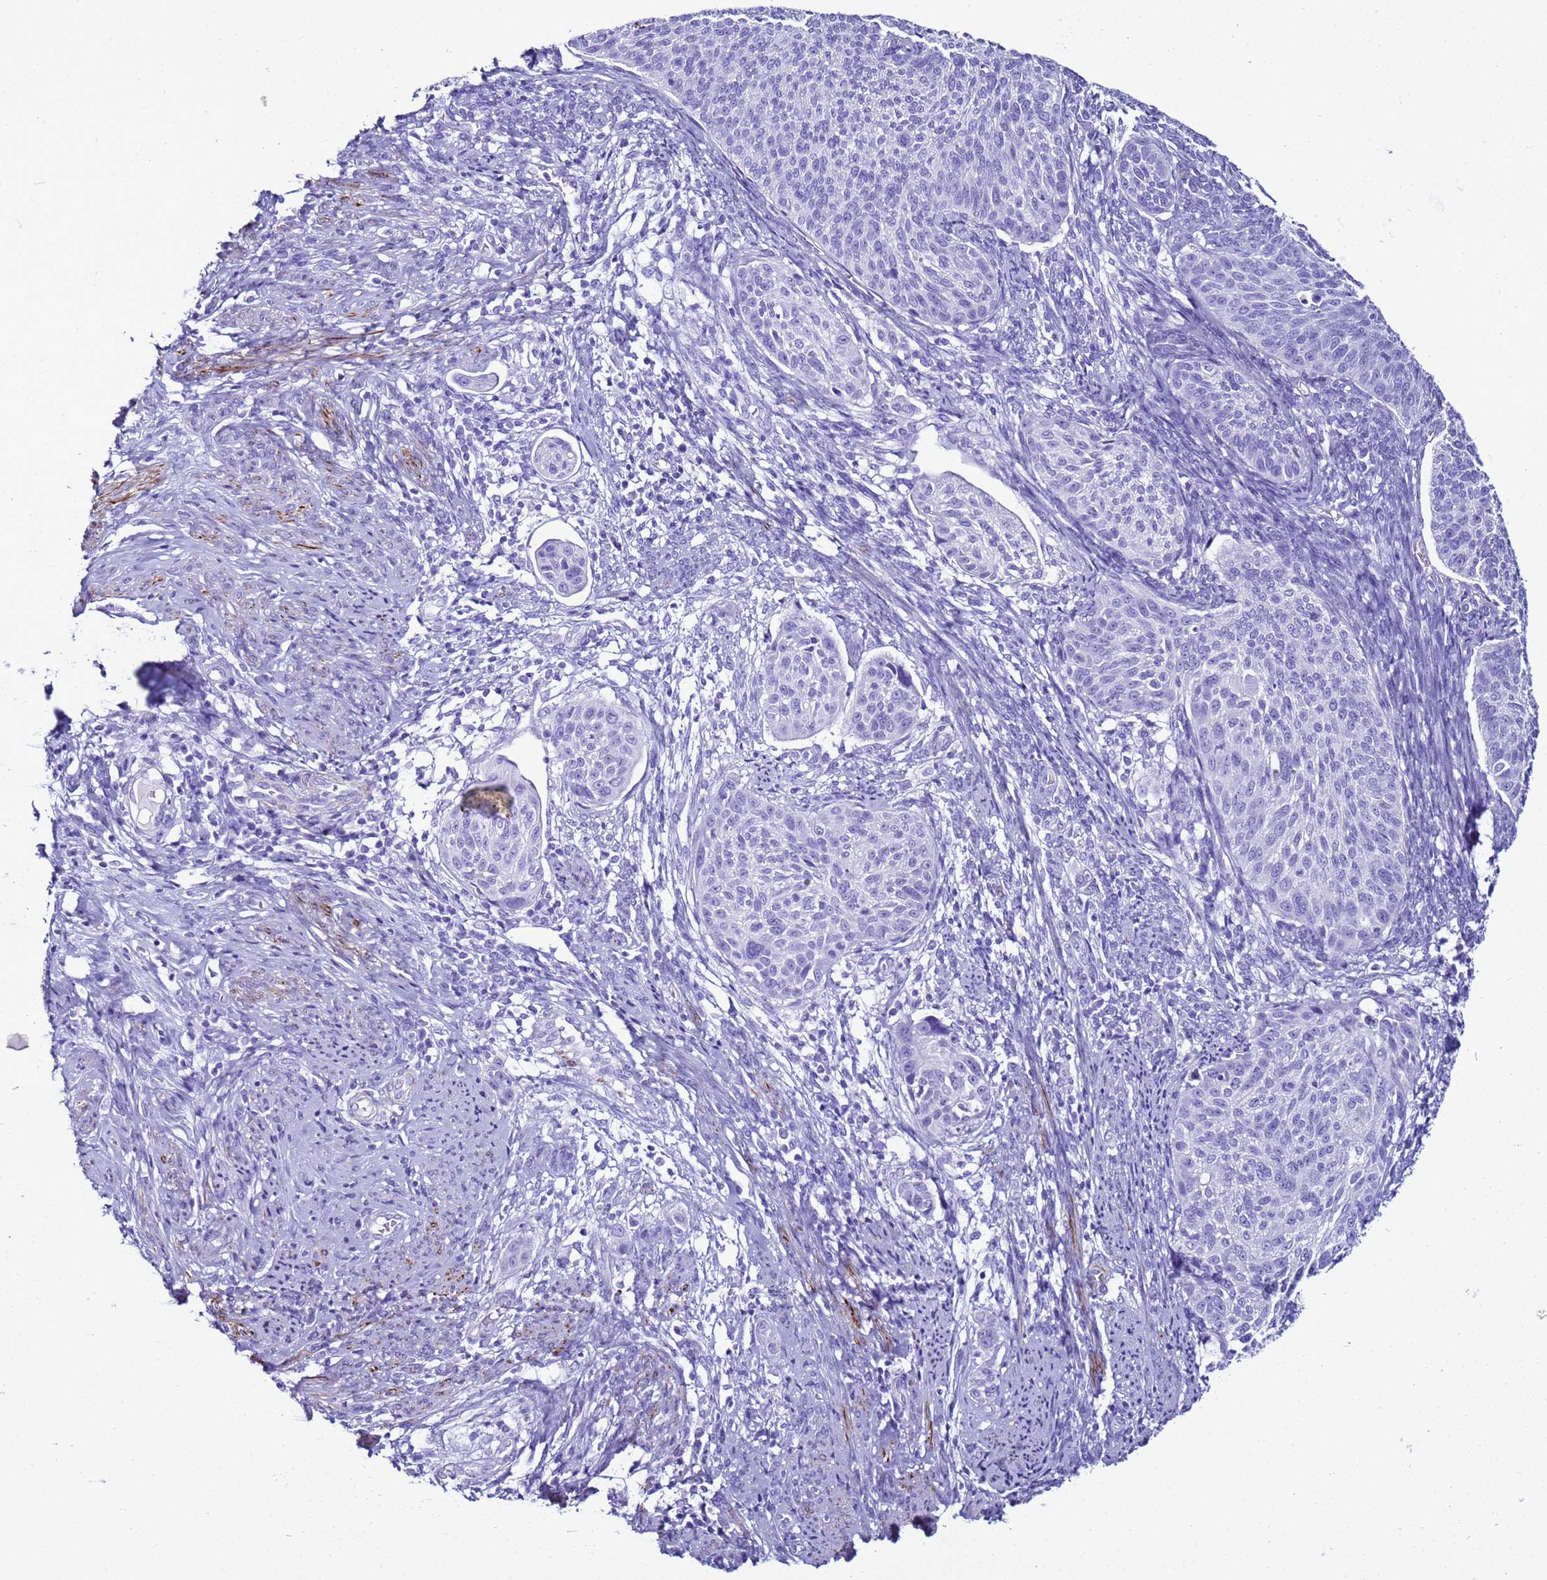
{"staining": {"intensity": "negative", "quantity": "none", "location": "none"}, "tissue": "cervical cancer", "cell_type": "Tumor cells", "image_type": "cancer", "snomed": [{"axis": "morphology", "description": "Squamous cell carcinoma, NOS"}, {"axis": "topography", "description": "Cervix"}], "caption": "Immunohistochemistry (IHC) of squamous cell carcinoma (cervical) reveals no staining in tumor cells. The staining is performed using DAB brown chromogen with nuclei counter-stained in using hematoxylin.", "gene": "LCMT1", "patient": {"sex": "female", "age": 70}}